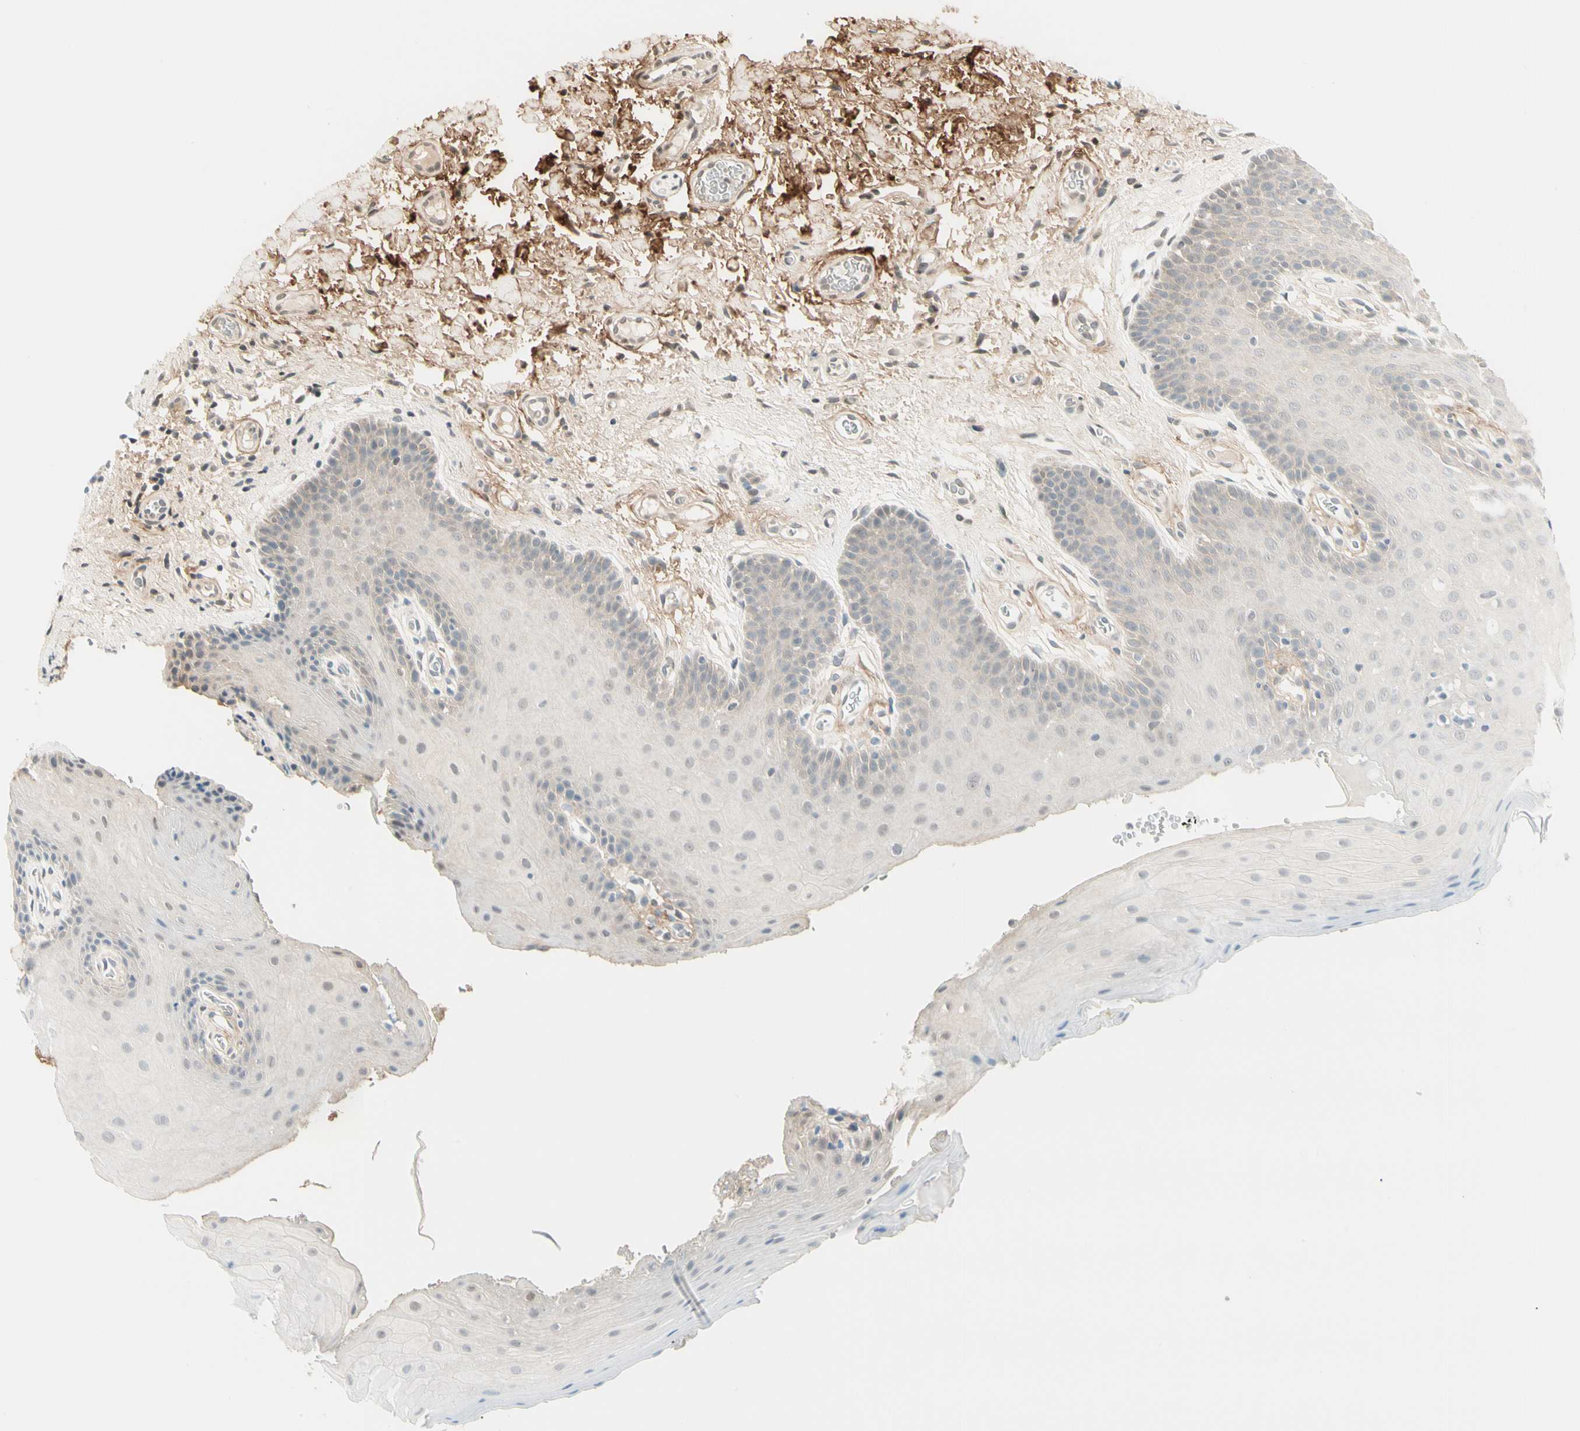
{"staining": {"intensity": "weak", "quantity": "<25%", "location": "cytoplasmic/membranous"}, "tissue": "oral mucosa", "cell_type": "Squamous epithelial cells", "image_type": "normal", "snomed": [{"axis": "morphology", "description": "Normal tissue, NOS"}, {"axis": "topography", "description": "Oral tissue"}], "caption": "Histopathology image shows no significant protein positivity in squamous epithelial cells of unremarkable oral mucosa.", "gene": "ASPN", "patient": {"sex": "male", "age": 54}}